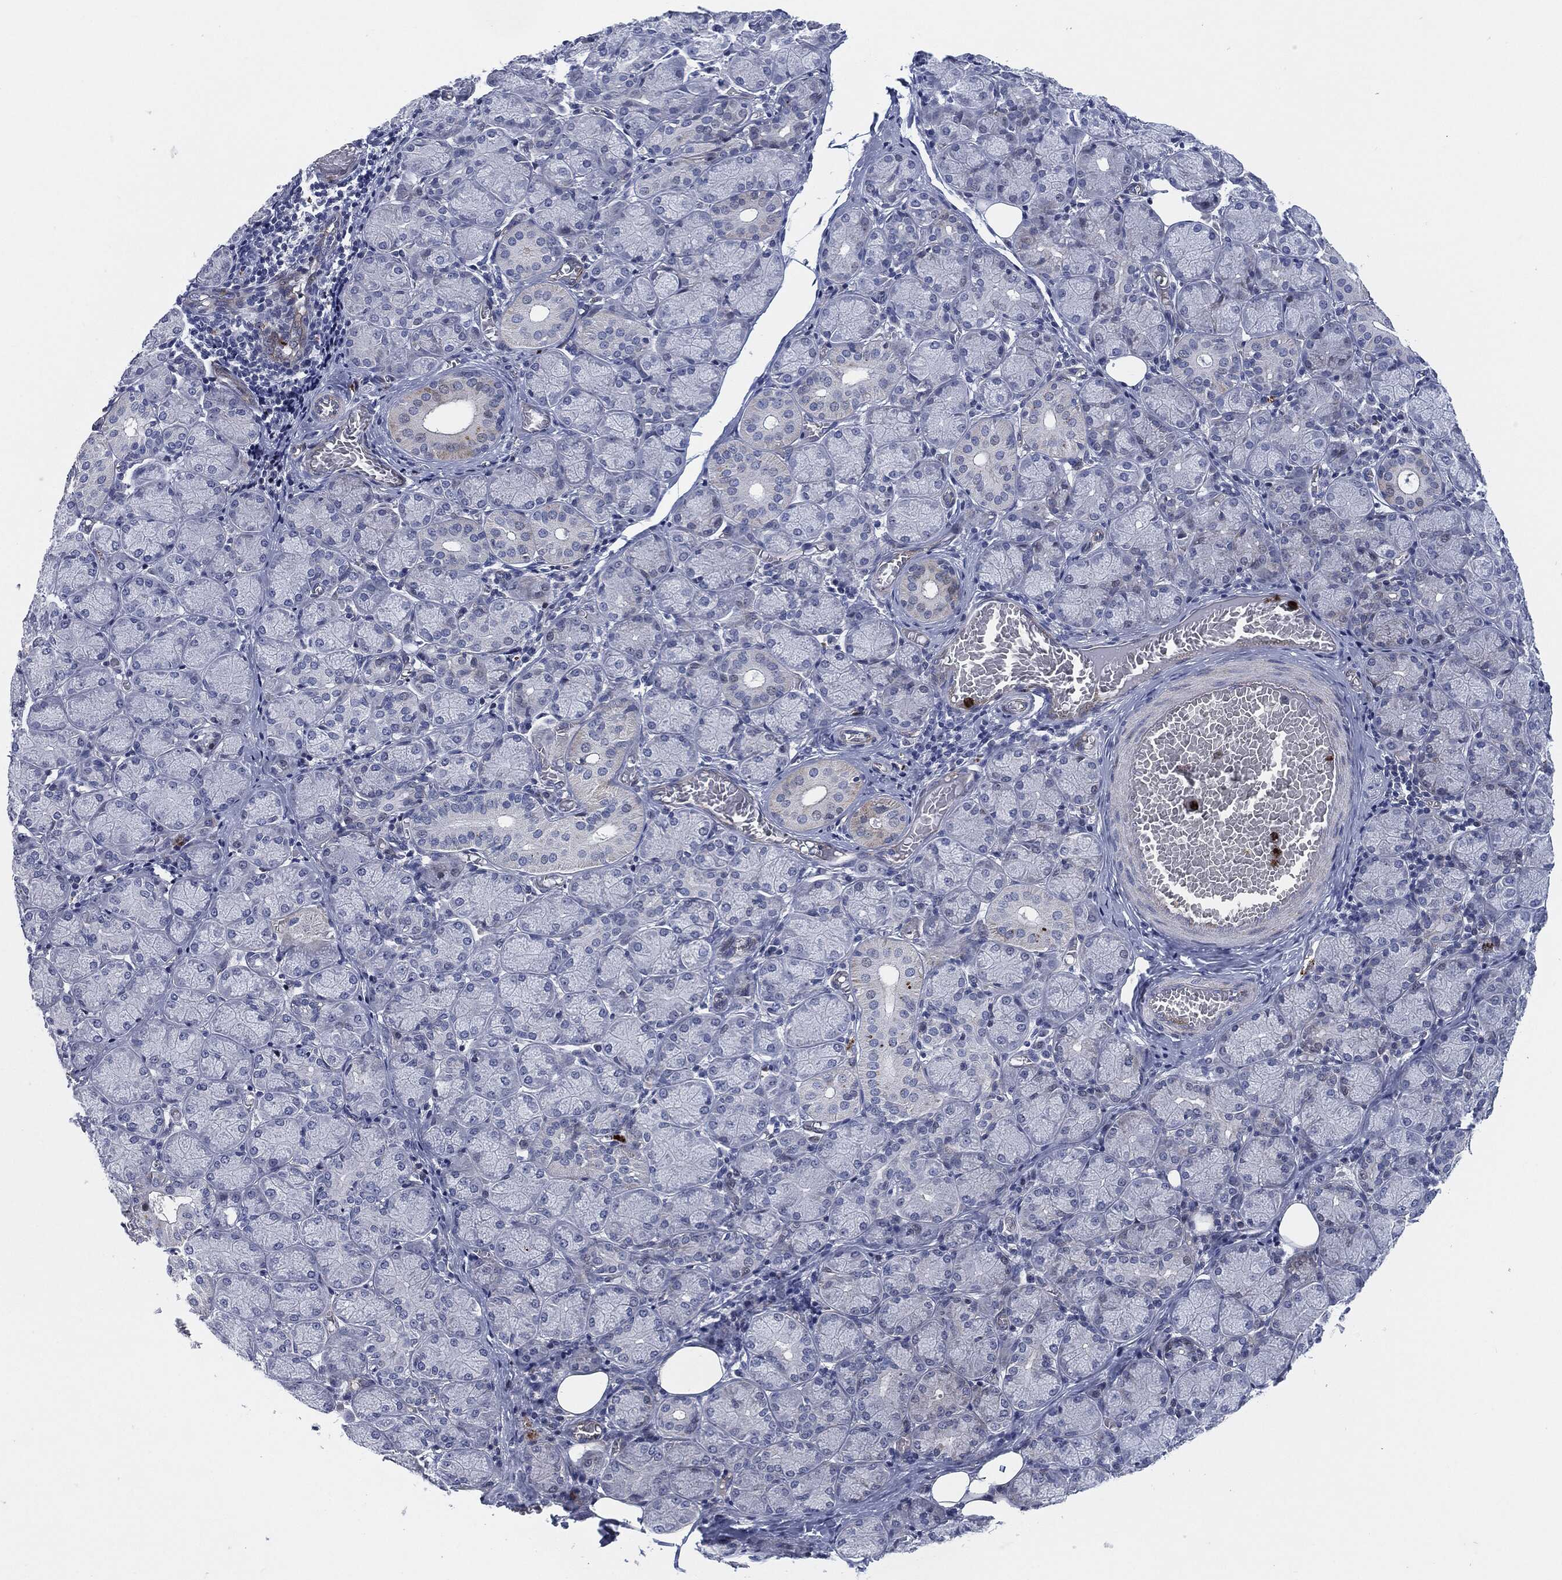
{"staining": {"intensity": "strong", "quantity": "<25%", "location": "cytoplasmic/membranous"}, "tissue": "salivary gland", "cell_type": "Glandular cells", "image_type": "normal", "snomed": [{"axis": "morphology", "description": "Normal tissue, NOS"}, {"axis": "topography", "description": "Salivary gland"}, {"axis": "topography", "description": "Peripheral nerve tissue"}], "caption": "Salivary gland stained with DAB IHC shows medium levels of strong cytoplasmic/membranous positivity in about <25% of glandular cells.", "gene": "MPO", "patient": {"sex": "female", "age": 24}}